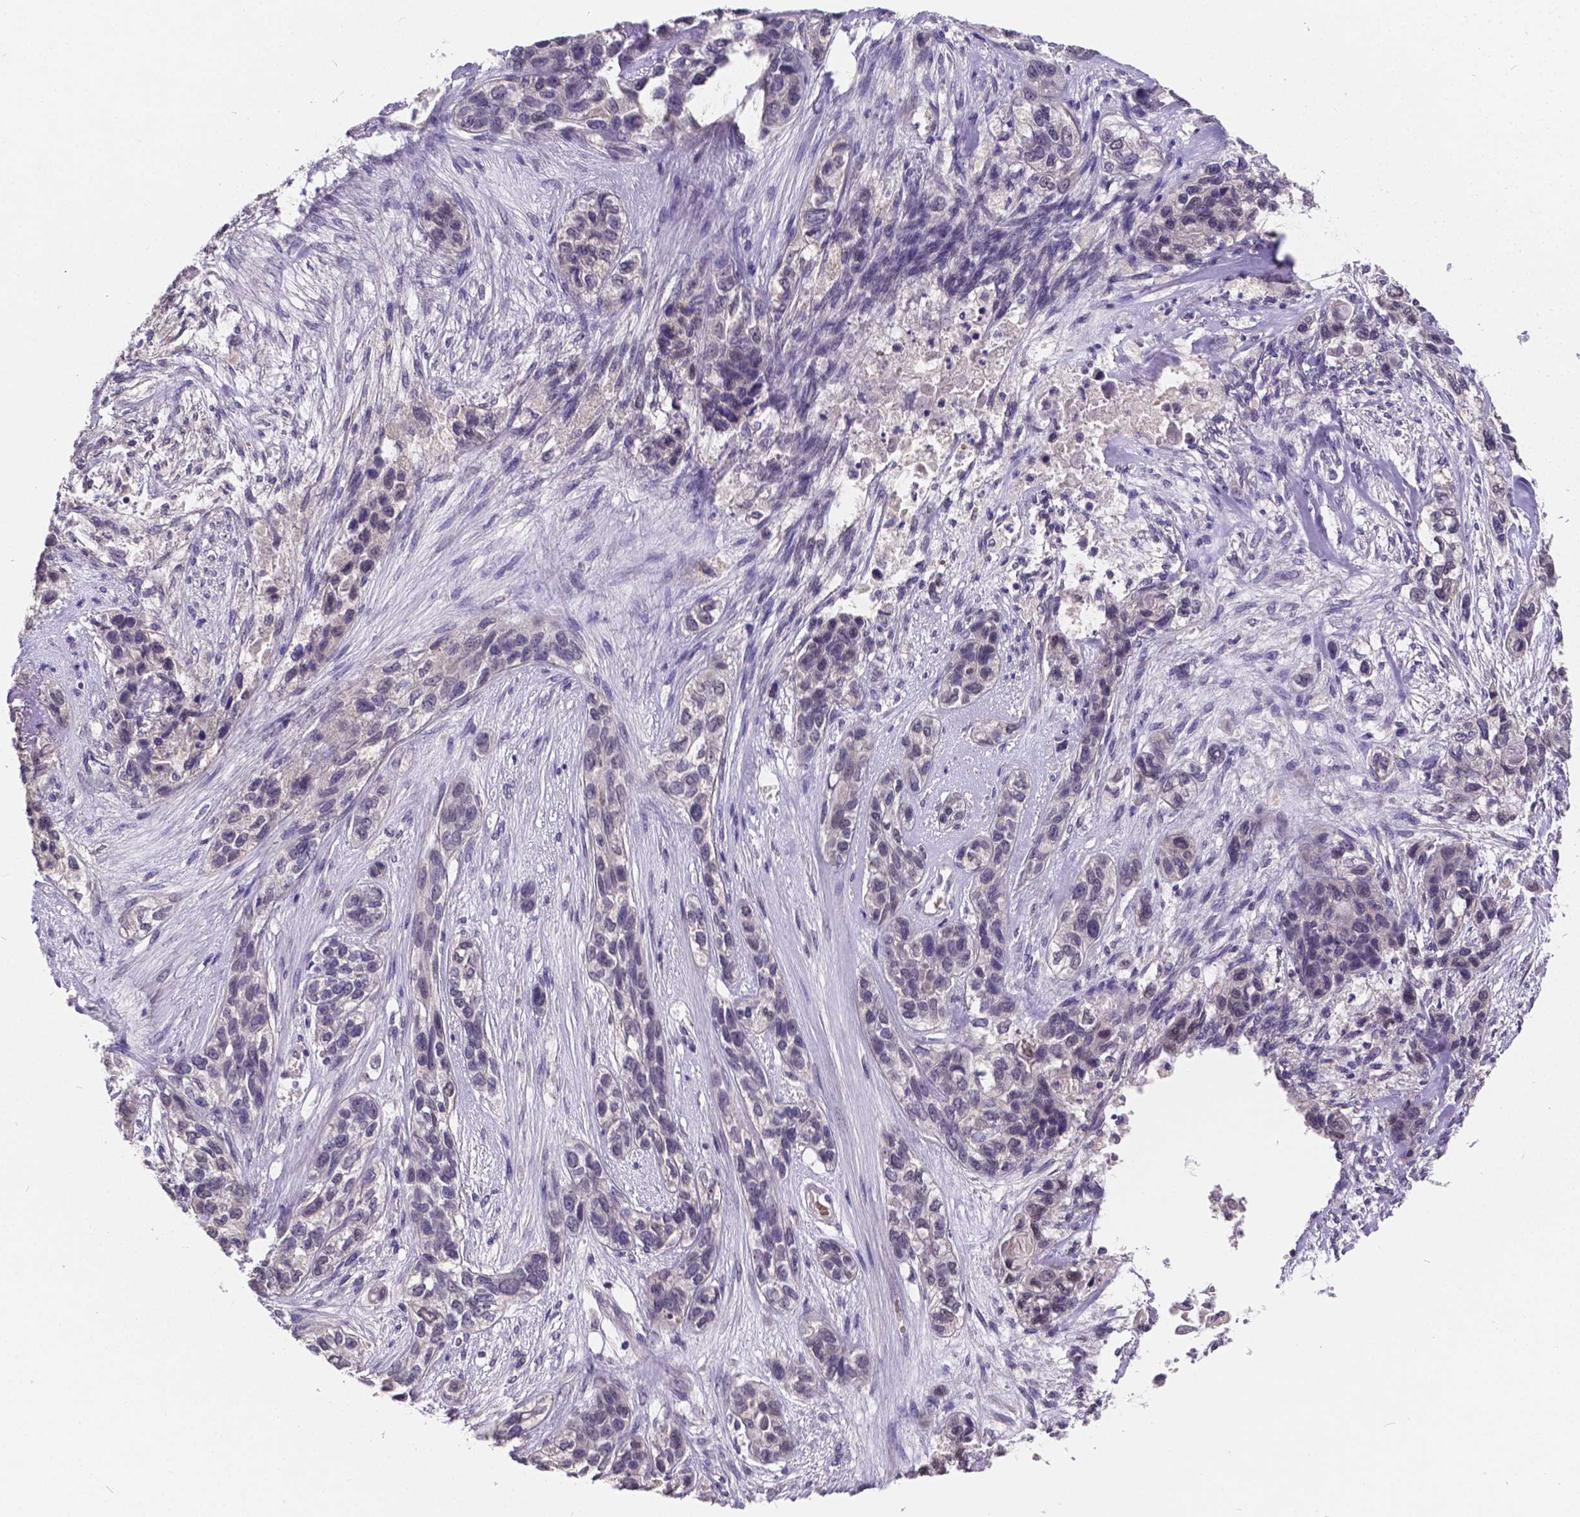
{"staining": {"intensity": "negative", "quantity": "none", "location": "none"}, "tissue": "lung cancer", "cell_type": "Tumor cells", "image_type": "cancer", "snomed": [{"axis": "morphology", "description": "Squamous cell carcinoma, NOS"}, {"axis": "topography", "description": "Lung"}], "caption": "Immunohistochemical staining of human lung cancer (squamous cell carcinoma) reveals no significant positivity in tumor cells.", "gene": "CTNNA2", "patient": {"sex": "female", "age": 70}}